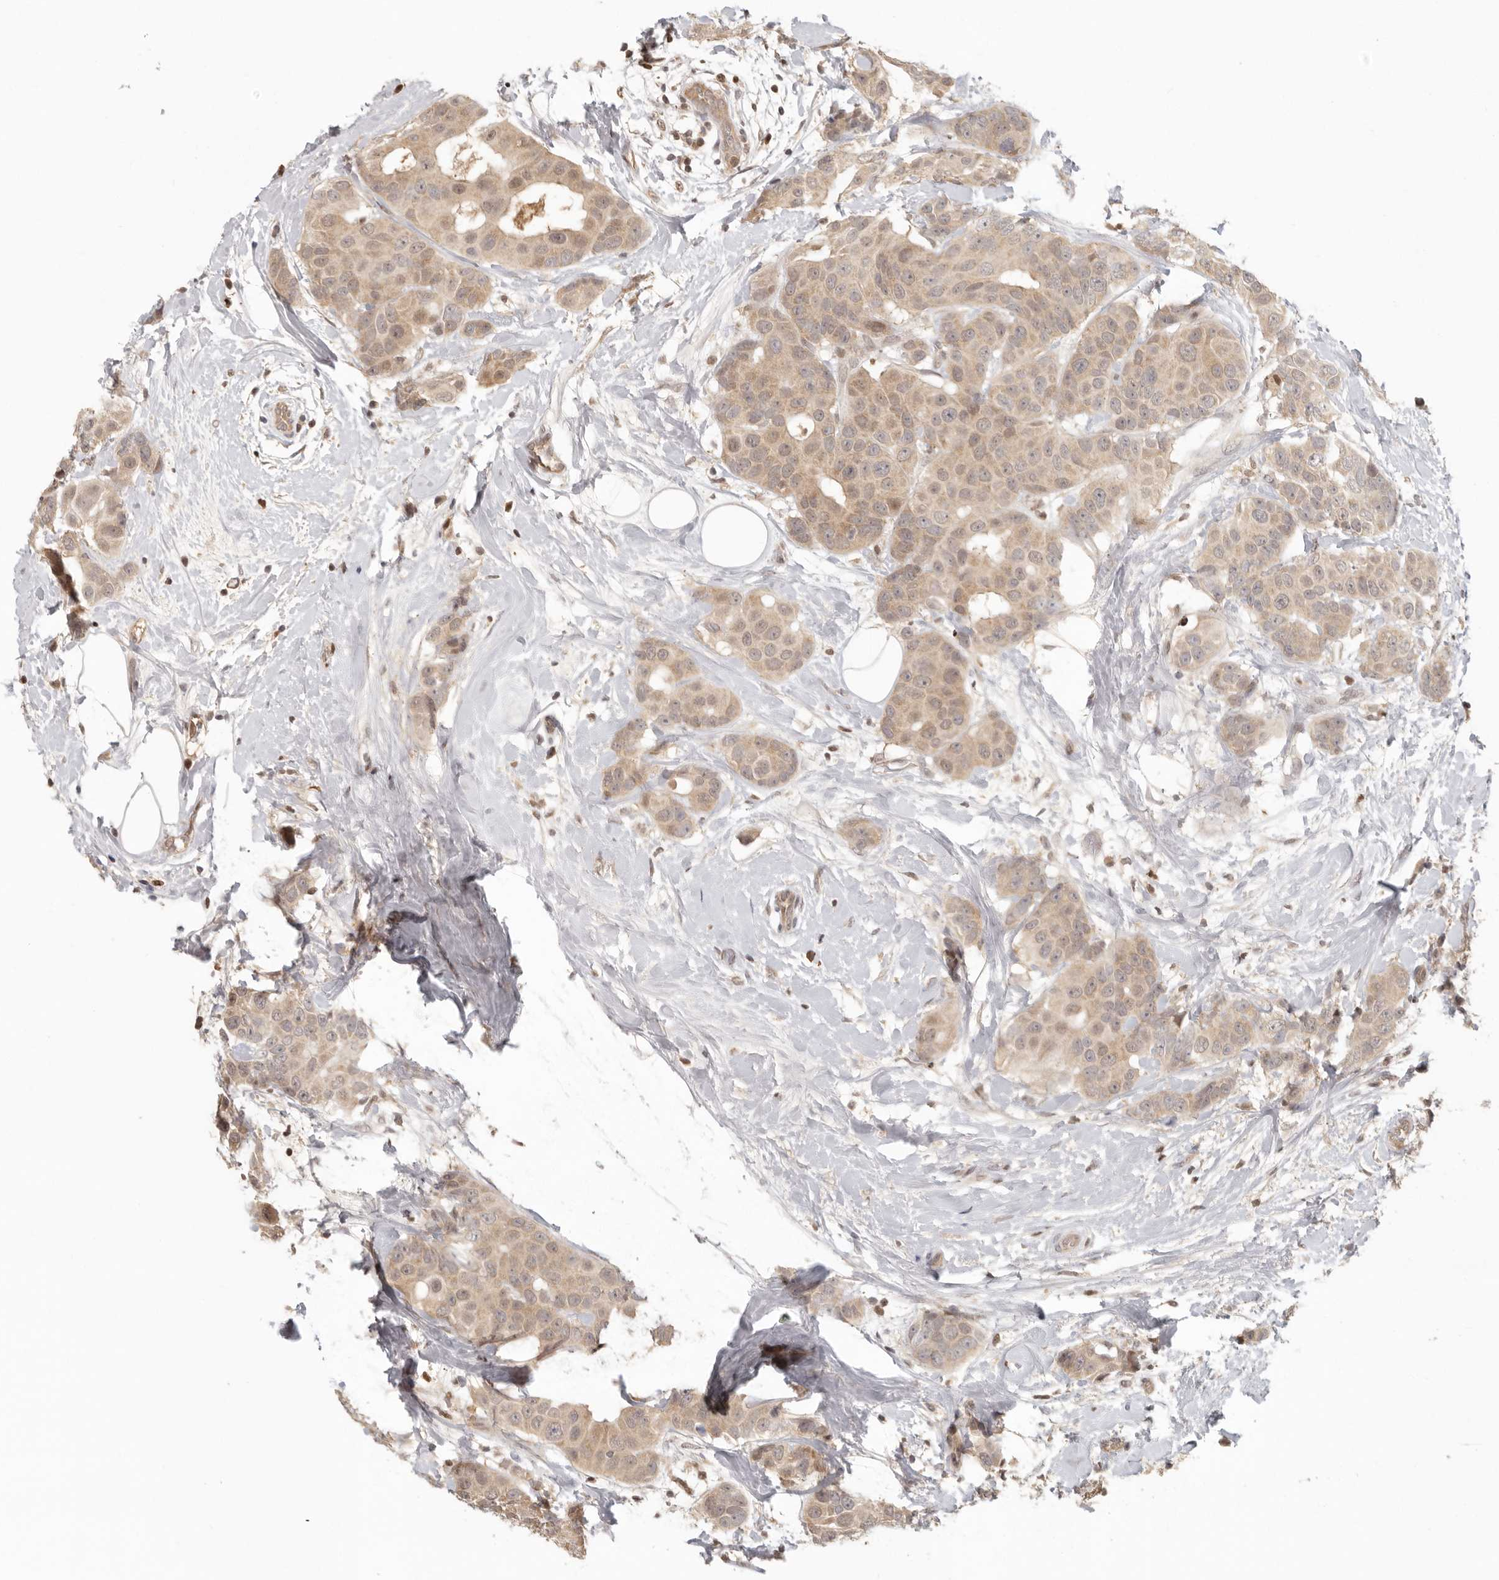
{"staining": {"intensity": "weak", "quantity": ">75%", "location": "cytoplasmic/membranous,nuclear"}, "tissue": "breast cancer", "cell_type": "Tumor cells", "image_type": "cancer", "snomed": [{"axis": "morphology", "description": "Normal tissue, NOS"}, {"axis": "morphology", "description": "Duct carcinoma"}, {"axis": "topography", "description": "Breast"}], "caption": "This image exhibits immunohistochemistry (IHC) staining of breast cancer, with low weak cytoplasmic/membranous and nuclear staining in approximately >75% of tumor cells.", "gene": "PSMA5", "patient": {"sex": "female", "age": 39}}